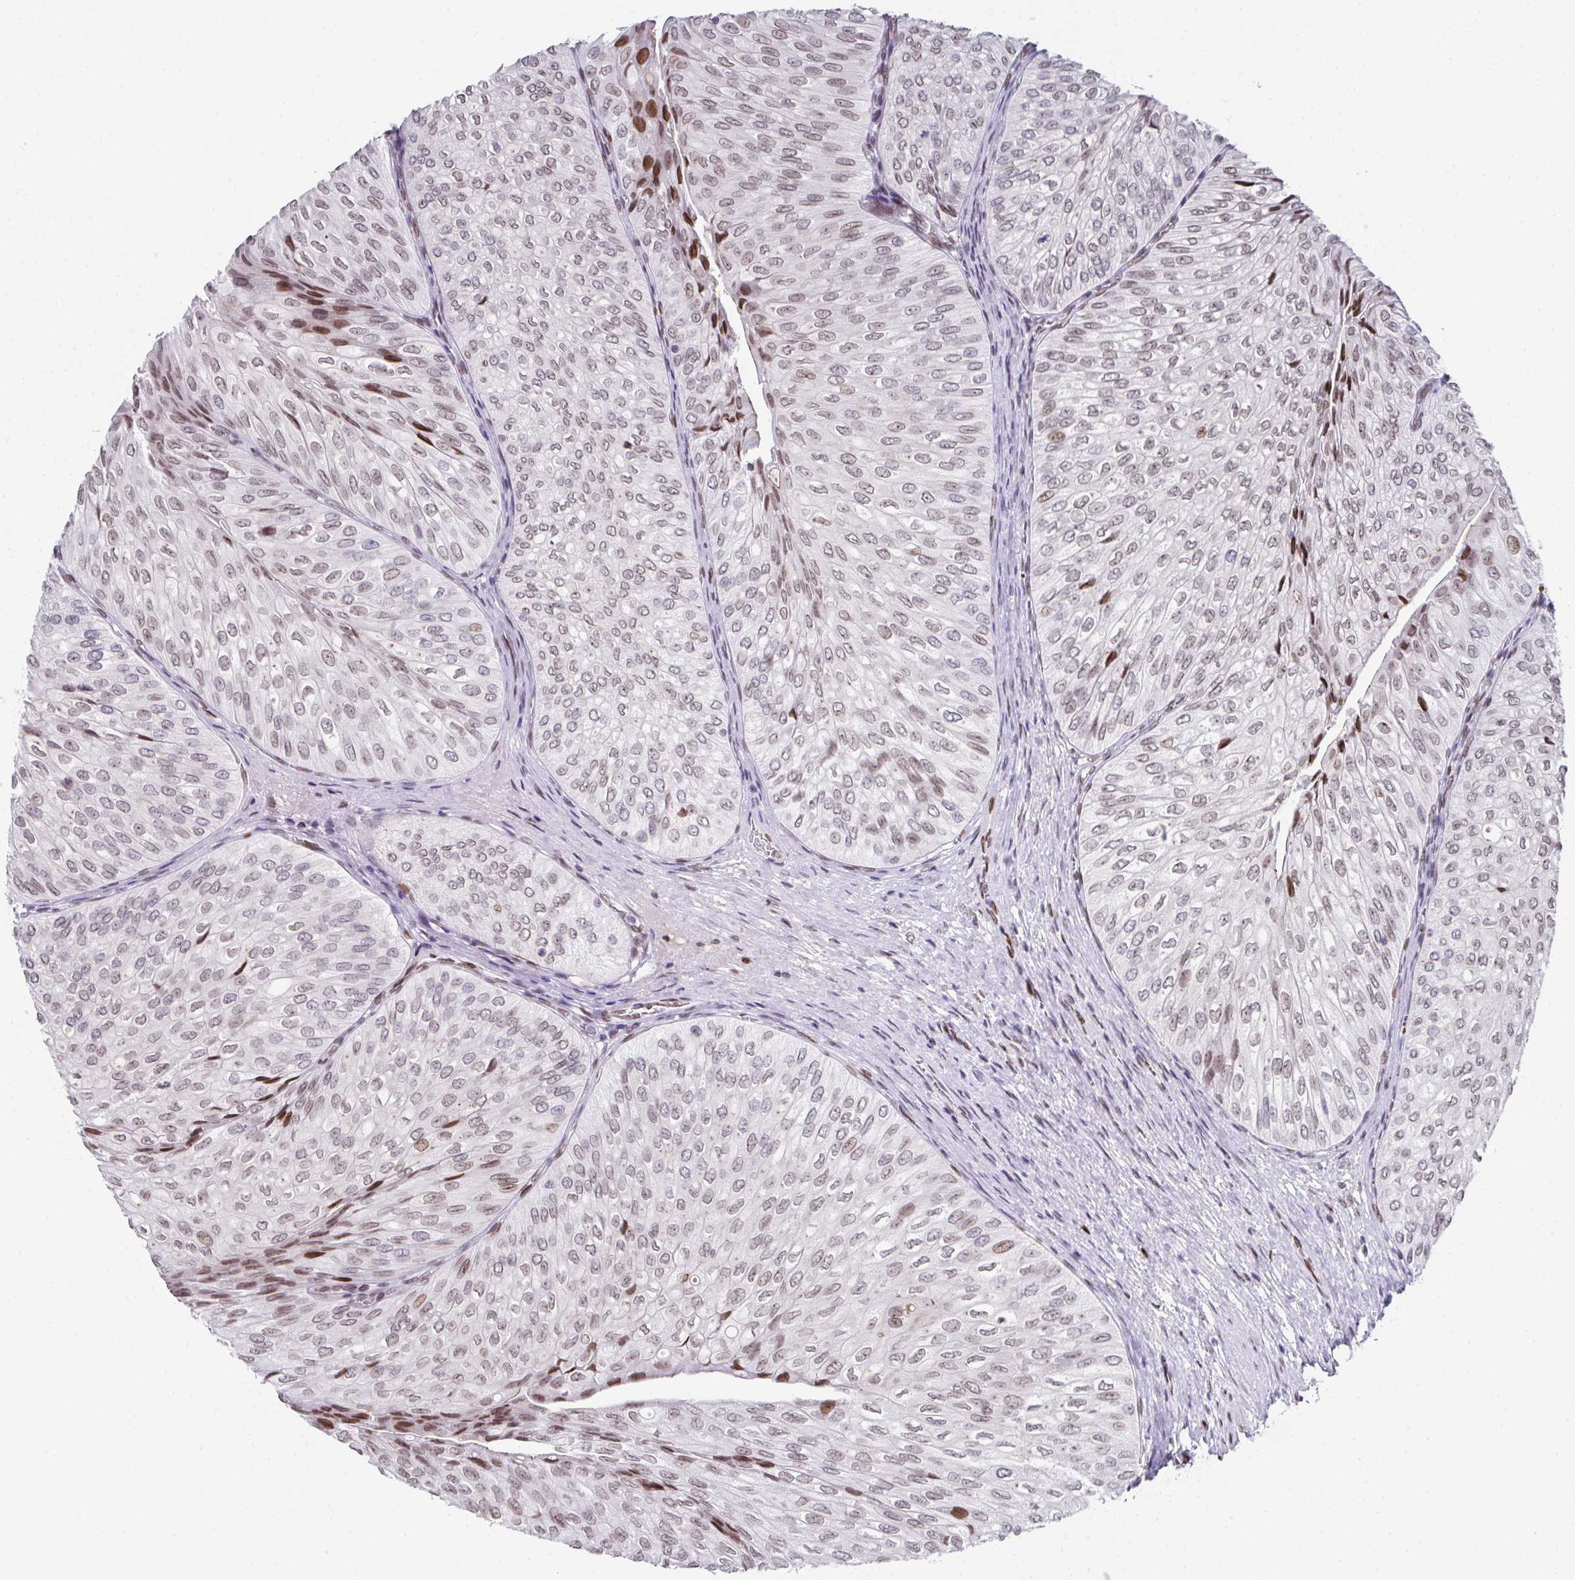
{"staining": {"intensity": "moderate", "quantity": "<25%", "location": "nuclear"}, "tissue": "urothelial cancer", "cell_type": "Tumor cells", "image_type": "cancer", "snomed": [{"axis": "morphology", "description": "Urothelial carcinoma, NOS"}, {"axis": "topography", "description": "Urinary bladder"}], "caption": "Immunohistochemistry (IHC) histopathology image of neoplastic tissue: transitional cell carcinoma stained using immunohistochemistry (IHC) demonstrates low levels of moderate protein expression localized specifically in the nuclear of tumor cells, appearing as a nuclear brown color.", "gene": "RB1", "patient": {"sex": "male", "age": 62}}